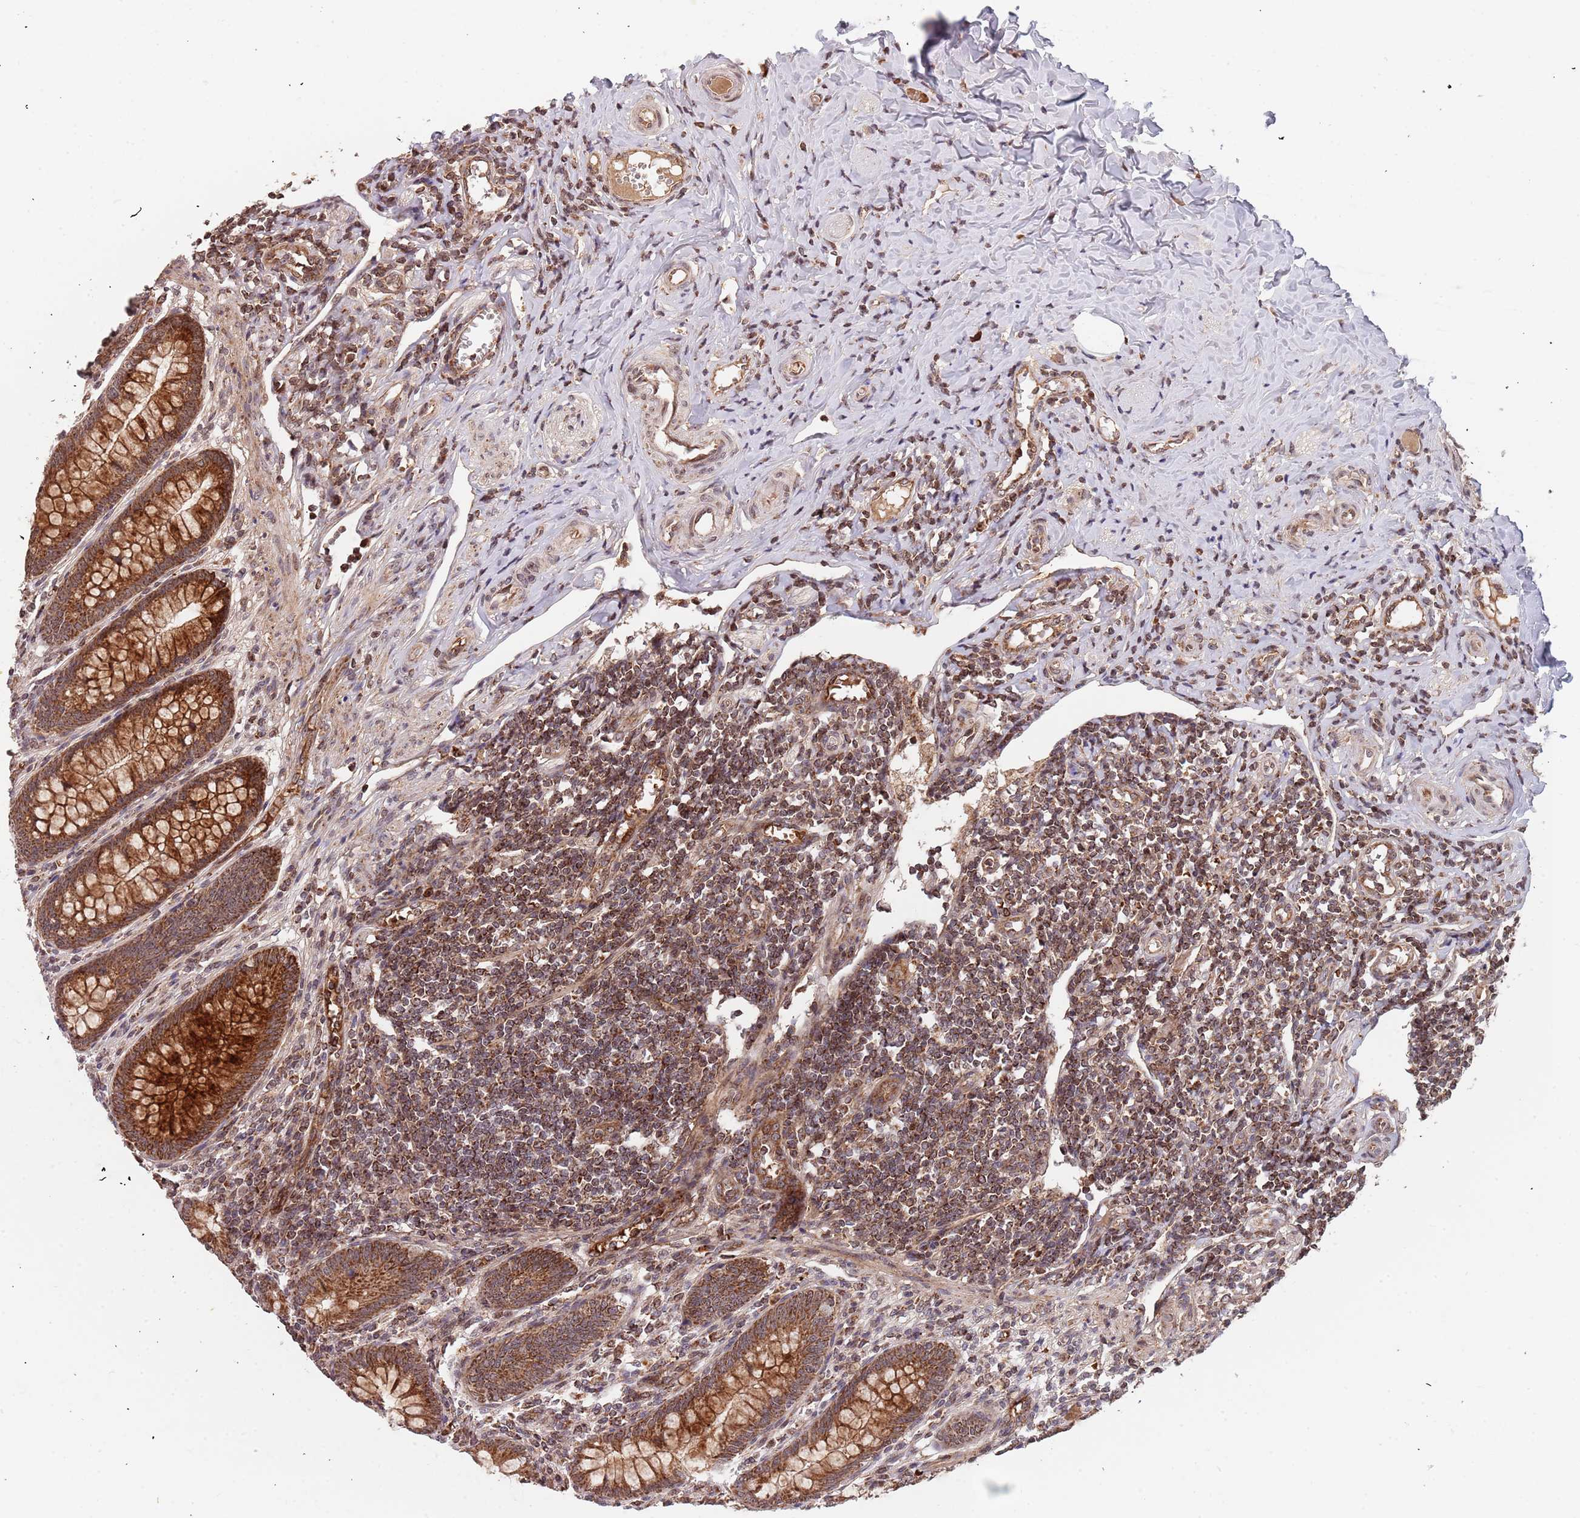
{"staining": {"intensity": "strong", "quantity": ">75%", "location": "cytoplasmic/membranous"}, "tissue": "appendix", "cell_type": "Glandular cells", "image_type": "normal", "snomed": [{"axis": "morphology", "description": "Normal tissue, NOS"}, {"axis": "topography", "description": "Appendix"}], "caption": "About >75% of glandular cells in unremarkable human appendix display strong cytoplasmic/membranous protein positivity as visualized by brown immunohistochemical staining.", "gene": "DCHS1", "patient": {"sex": "female", "age": 33}}